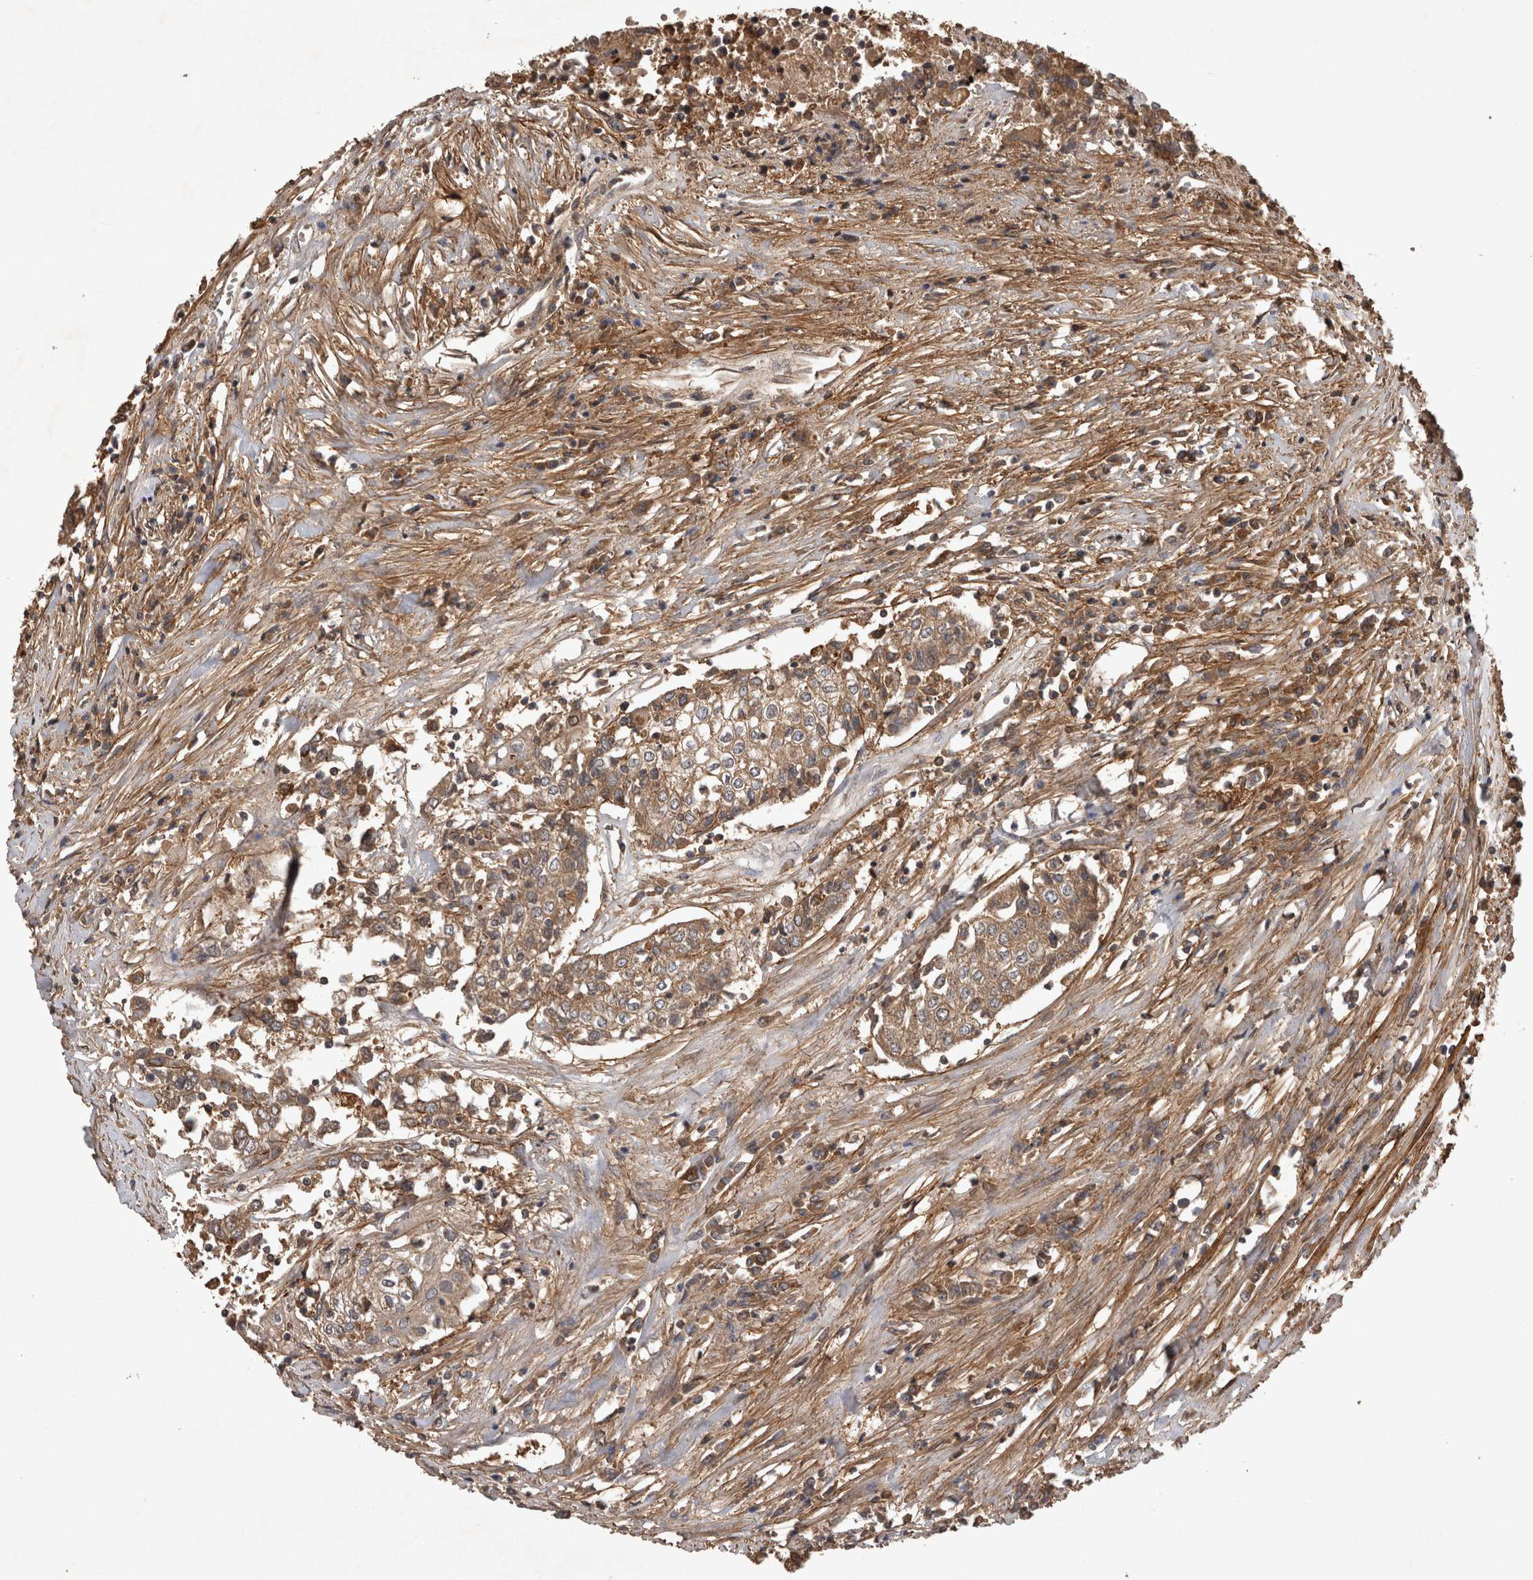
{"staining": {"intensity": "moderate", "quantity": ">75%", "location": "cytoplasmic/membranous"}, "tissue": "urothelial cancer", "cell_type": "Tumor cells", "image_type": "cancer", "snomed": [{"axis": "morphology", "description": "Urothelial carcinoma, High grade"}, {"axis": "topography", "description": "Urinary bladder"}], "caption": "Protein analysis of high-grade urothelial carcinoma tissue demonstrates moderate cytoplasmic/membranous staining in about >75% of tumor cells. The staining is performed using DAB (3,3'-diaminobenzidine) brown chromogen to label protein expression. The nuclei are counter-stained blue using hematoxylin.", "gene": "TRMT61B", "patient": {"sex": "female", "age": 85}}